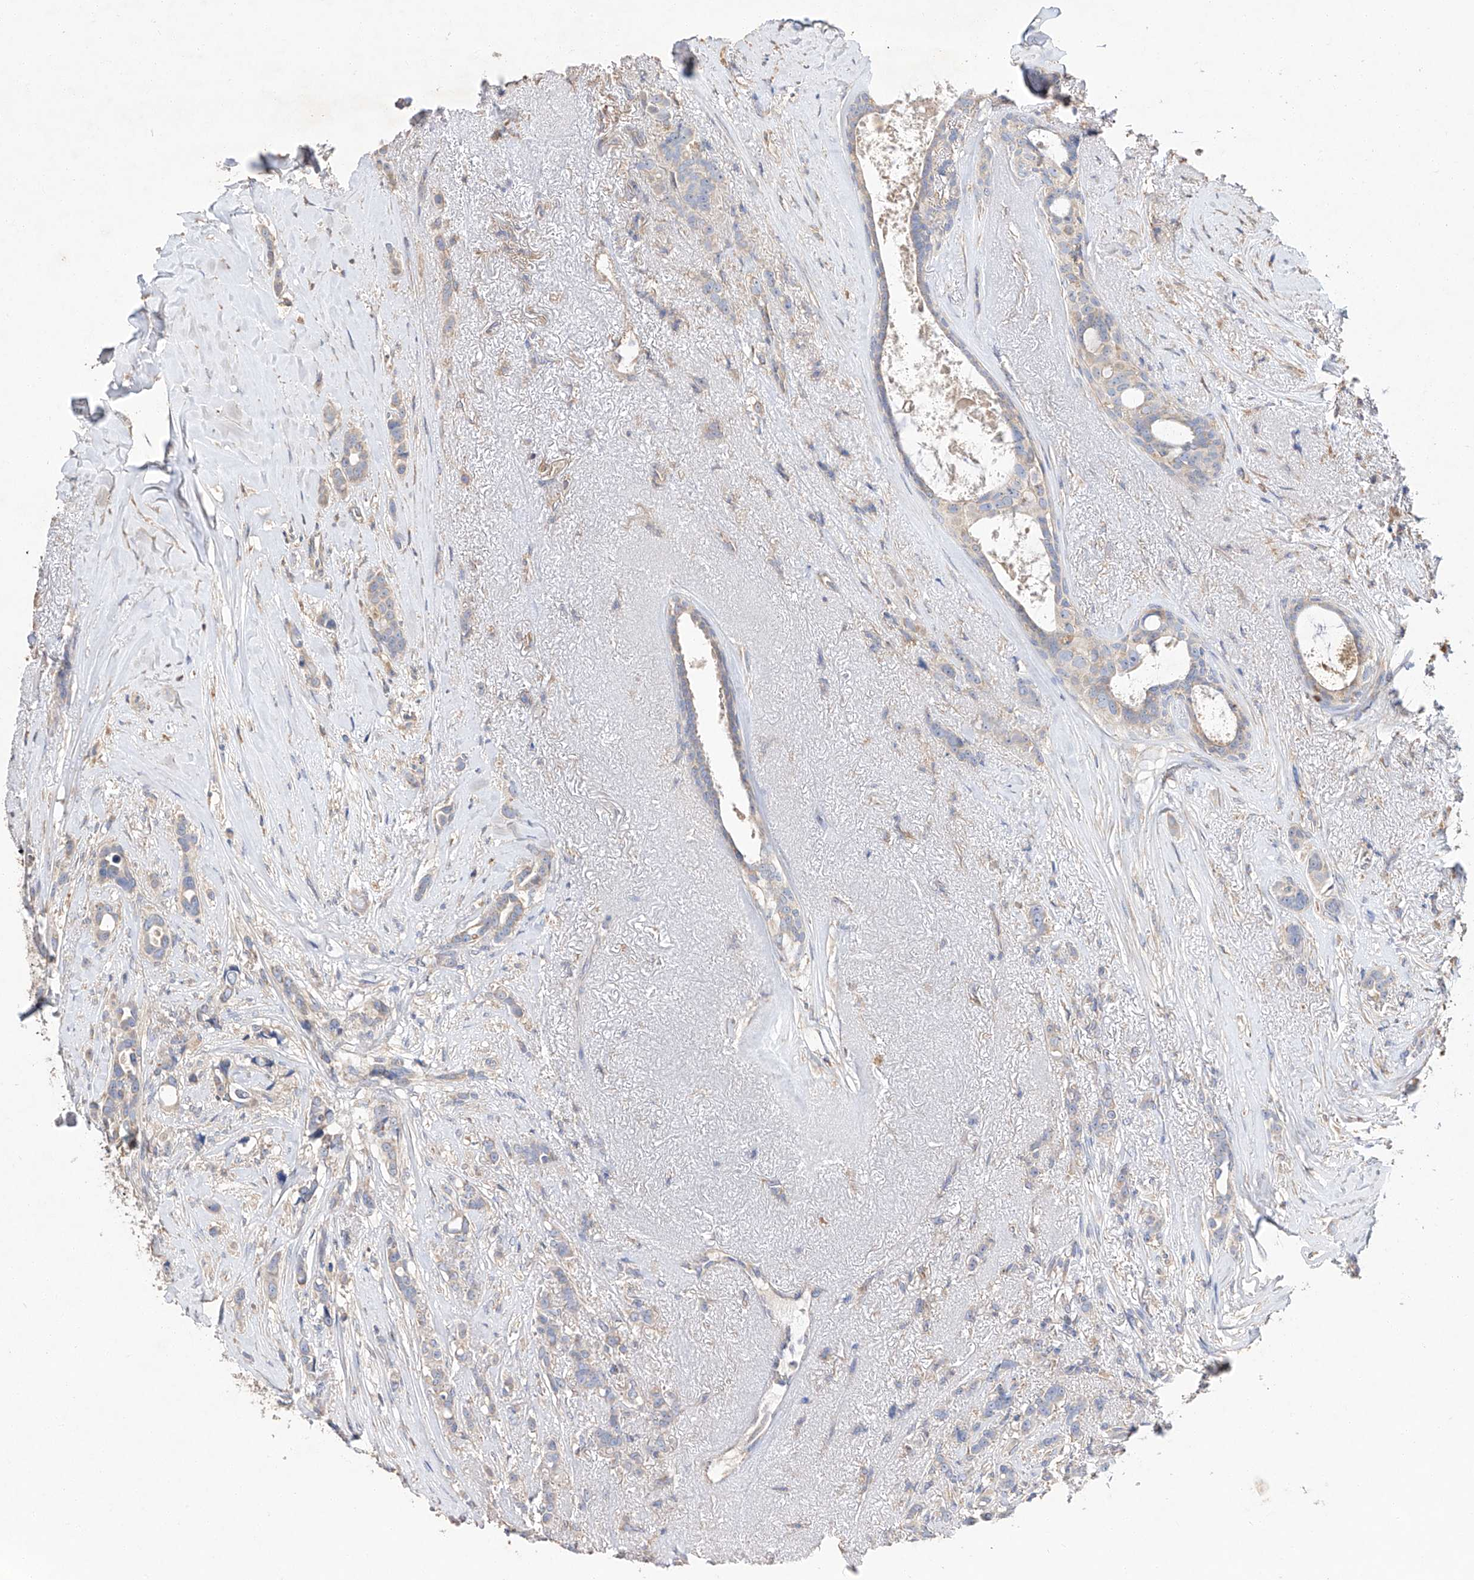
{"staining": {"intensity": "weak", "quantity": "<25%", "location": "cytoplasmic/membranous"}, "tissue": "breast cancer", "cell_type": "Tumor cells", "image_type": "cancer", "snomed": [{"axis": "morphology", "description": "Lobular carcinoma"}, {"axis": "topography", "description": "Breast"}], "caption": "Immunohistochemistry photomicrograph of neoplastic tissue: breast cancer stained with DAB (3,3'-diaminobenzidine) reveals no significant protein positivity in tumor cells. Nuclei are stained in blue.", "gene": "AMD1", "patient": {"sex": "female", "age": 51}}